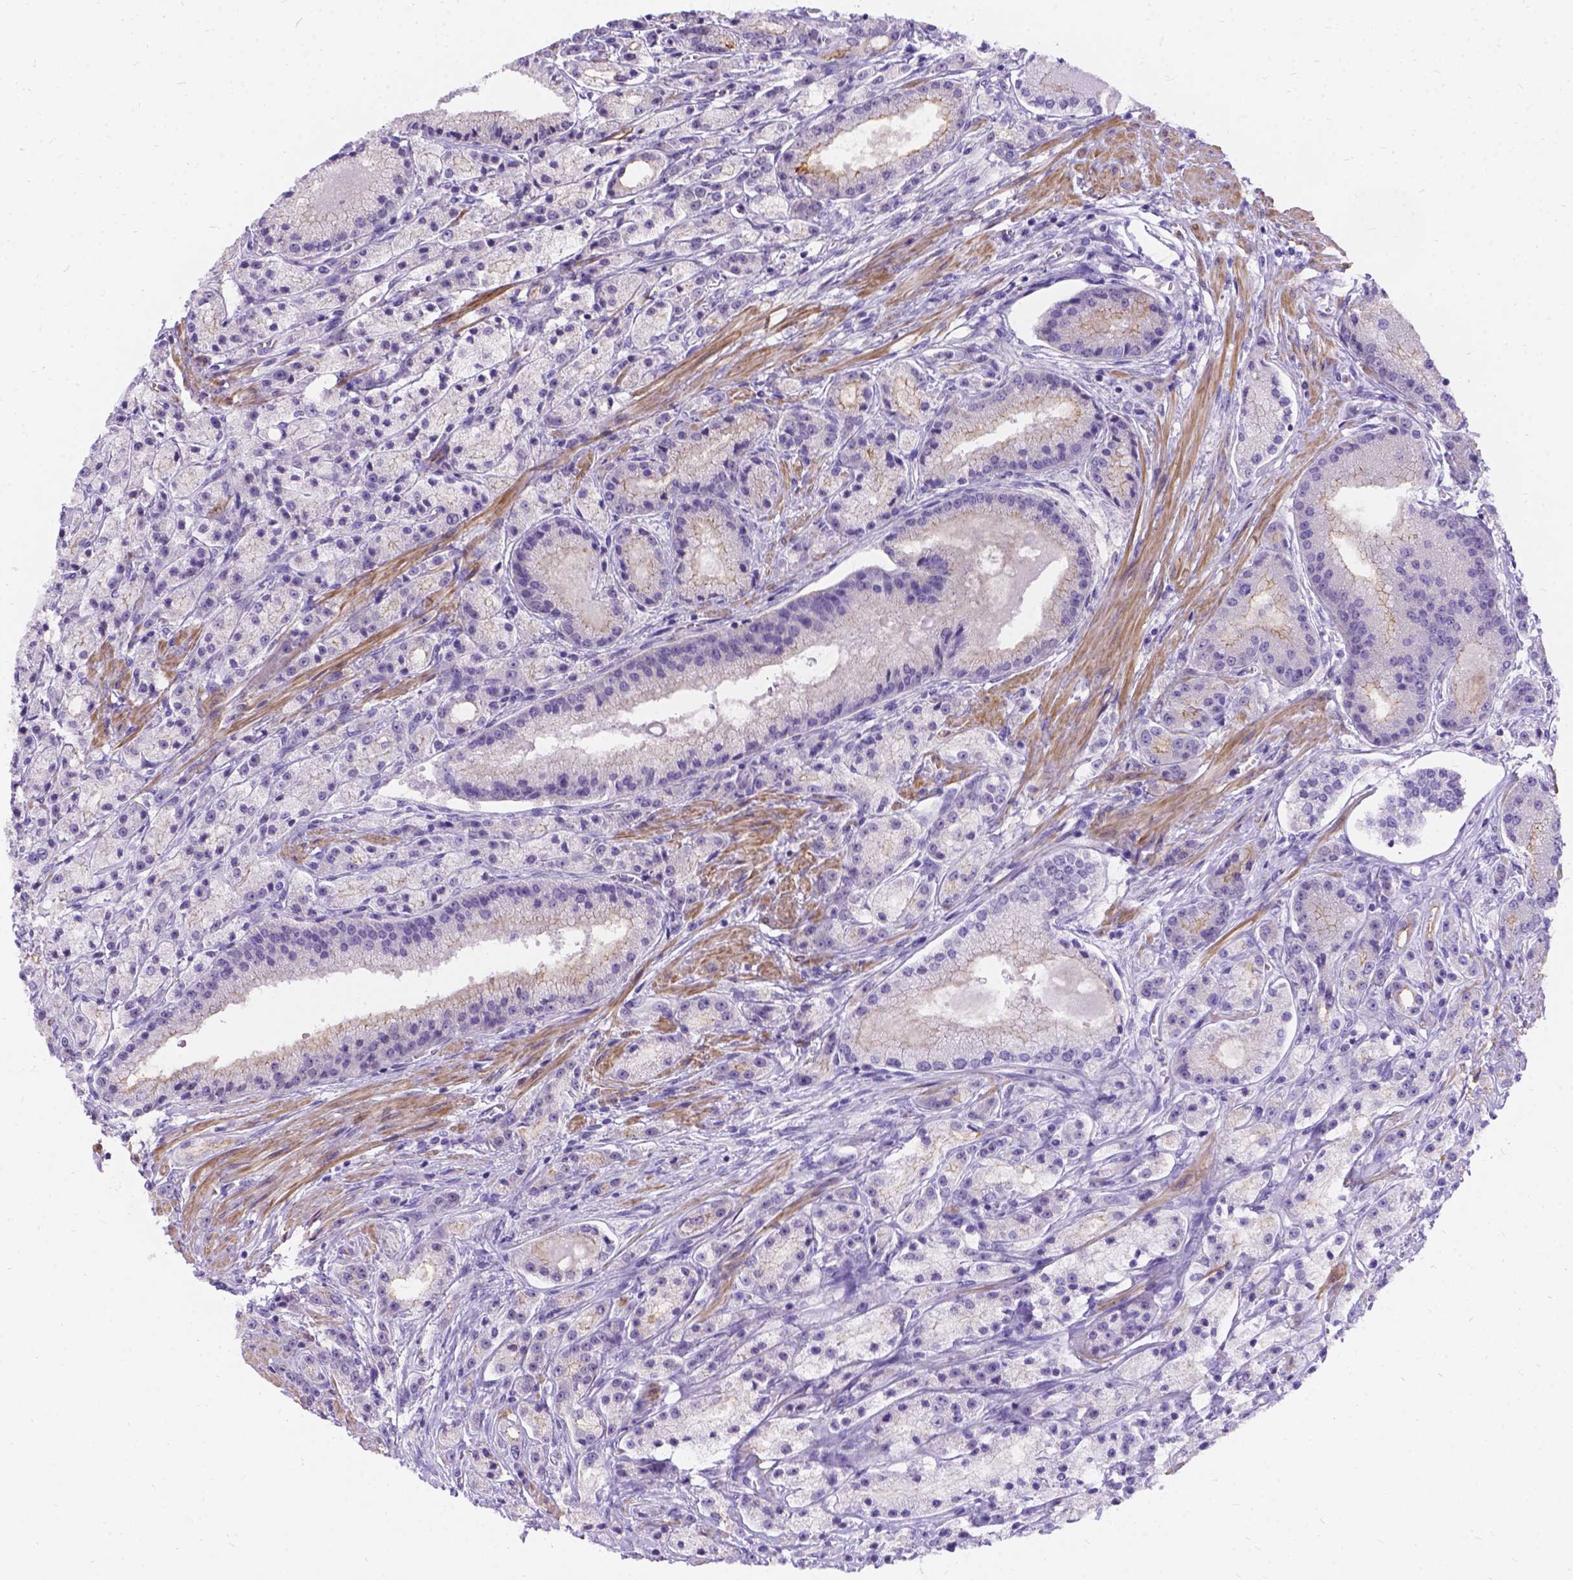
{"staining": {"intensity": "negative", "quantity": "none", "location": "none"}, "tissue": "prostate cancer", "cell_type": "Tumor cells", "image_type": "cancer", "snomed": [{"axis": "morphology", "description": "Adenocarcinoma, High grade"}, {"axis": "topography", "description": "Prostate"}], "caption": "Immunohistochemistry (IHC) micrograph of neoplastic tissue: human prostate high-grade adenocarcinoma stained with DAB displays no significant protein positivity in tumor cells.", "gene": "PALS1", "patient": {"sex": "male", "age": 67}}